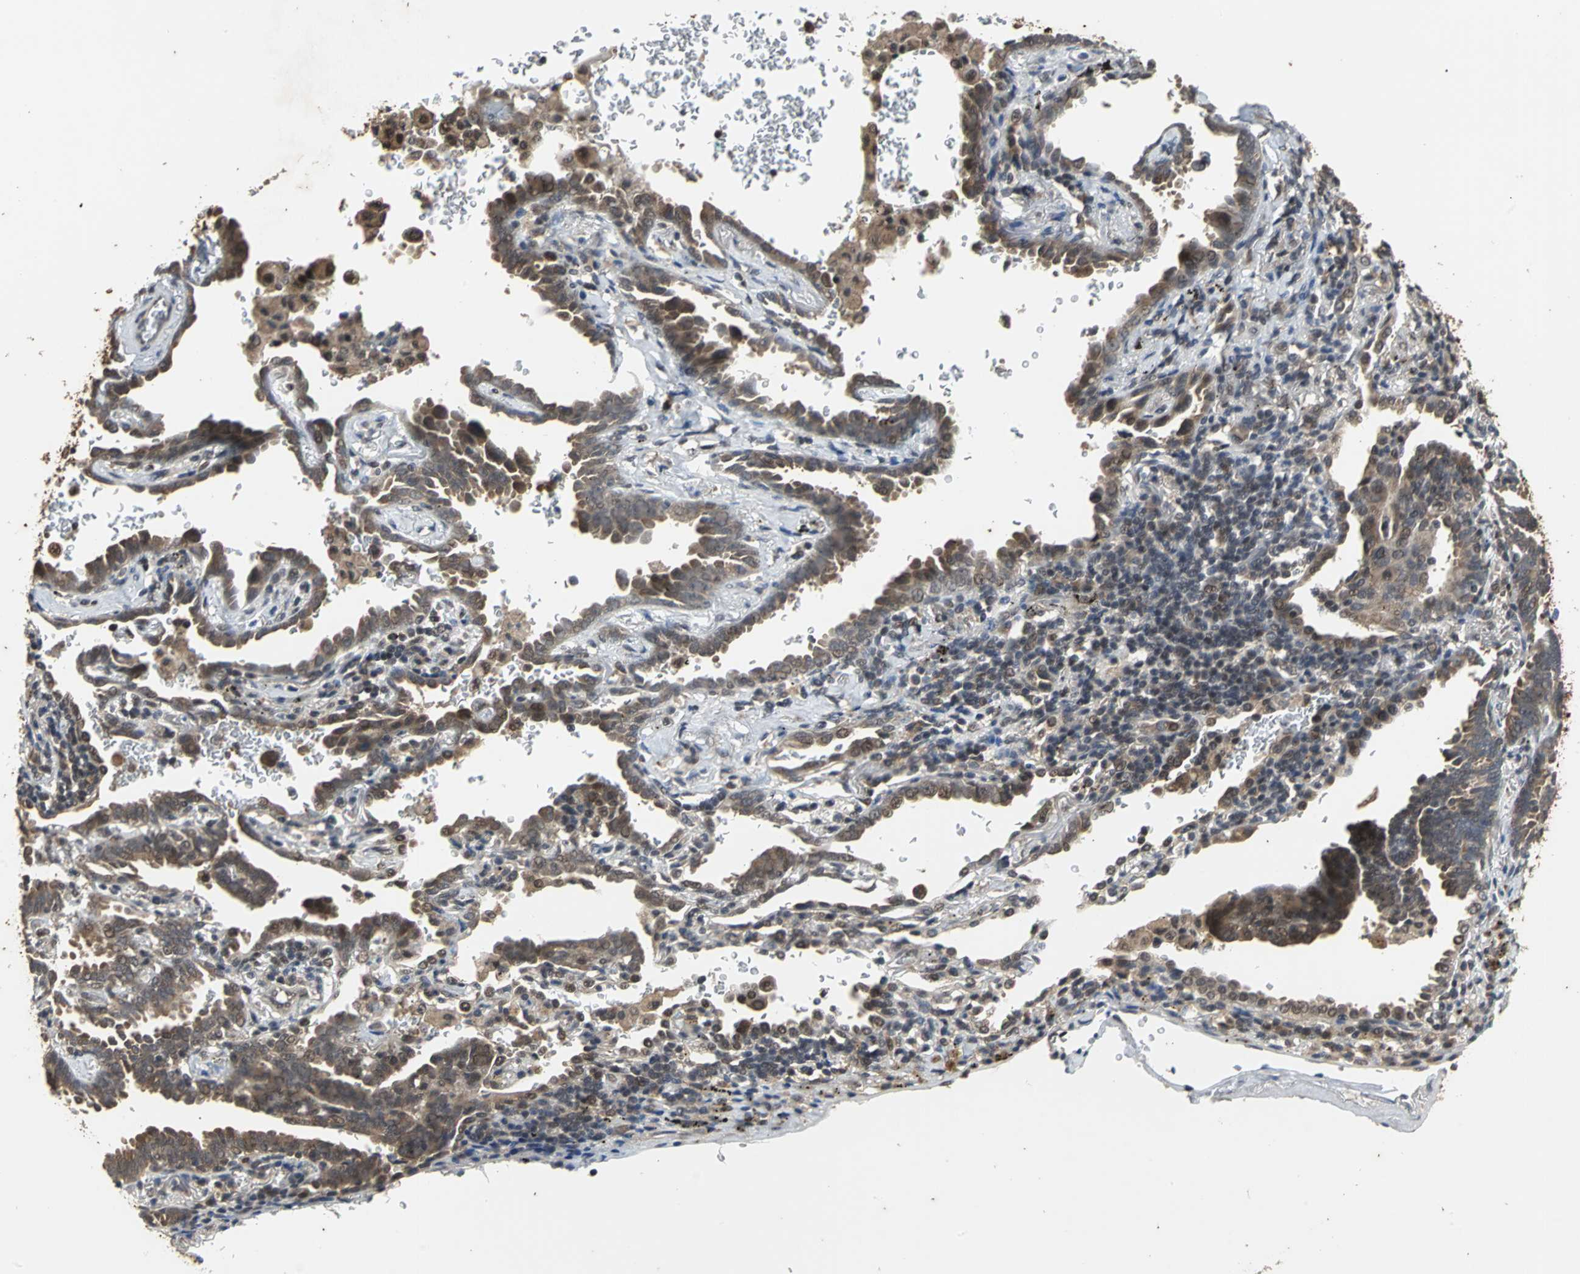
{"staining": {"intensity": "moderate", "quantity": ">75%", "location": "cytoplasmic/membranous"}, "tissue": "lung cancer", "cell_type": "Tumor cells", "image_type": "cancer", "snomed": [{"axis": "morphology", "description": "Adenocarcinoma, NOS"}, {"axis": "topography", "description": "Lung"}], "caption": "High-power microscopy captured an IHC photomicrograph of lung adenocarcinoma, revealing moderate cytoplasmic/membranous positivity in about >75% of tumor cells.", "gene": "NOTCH3", "patient": {"sex": "female", "age": 64}}